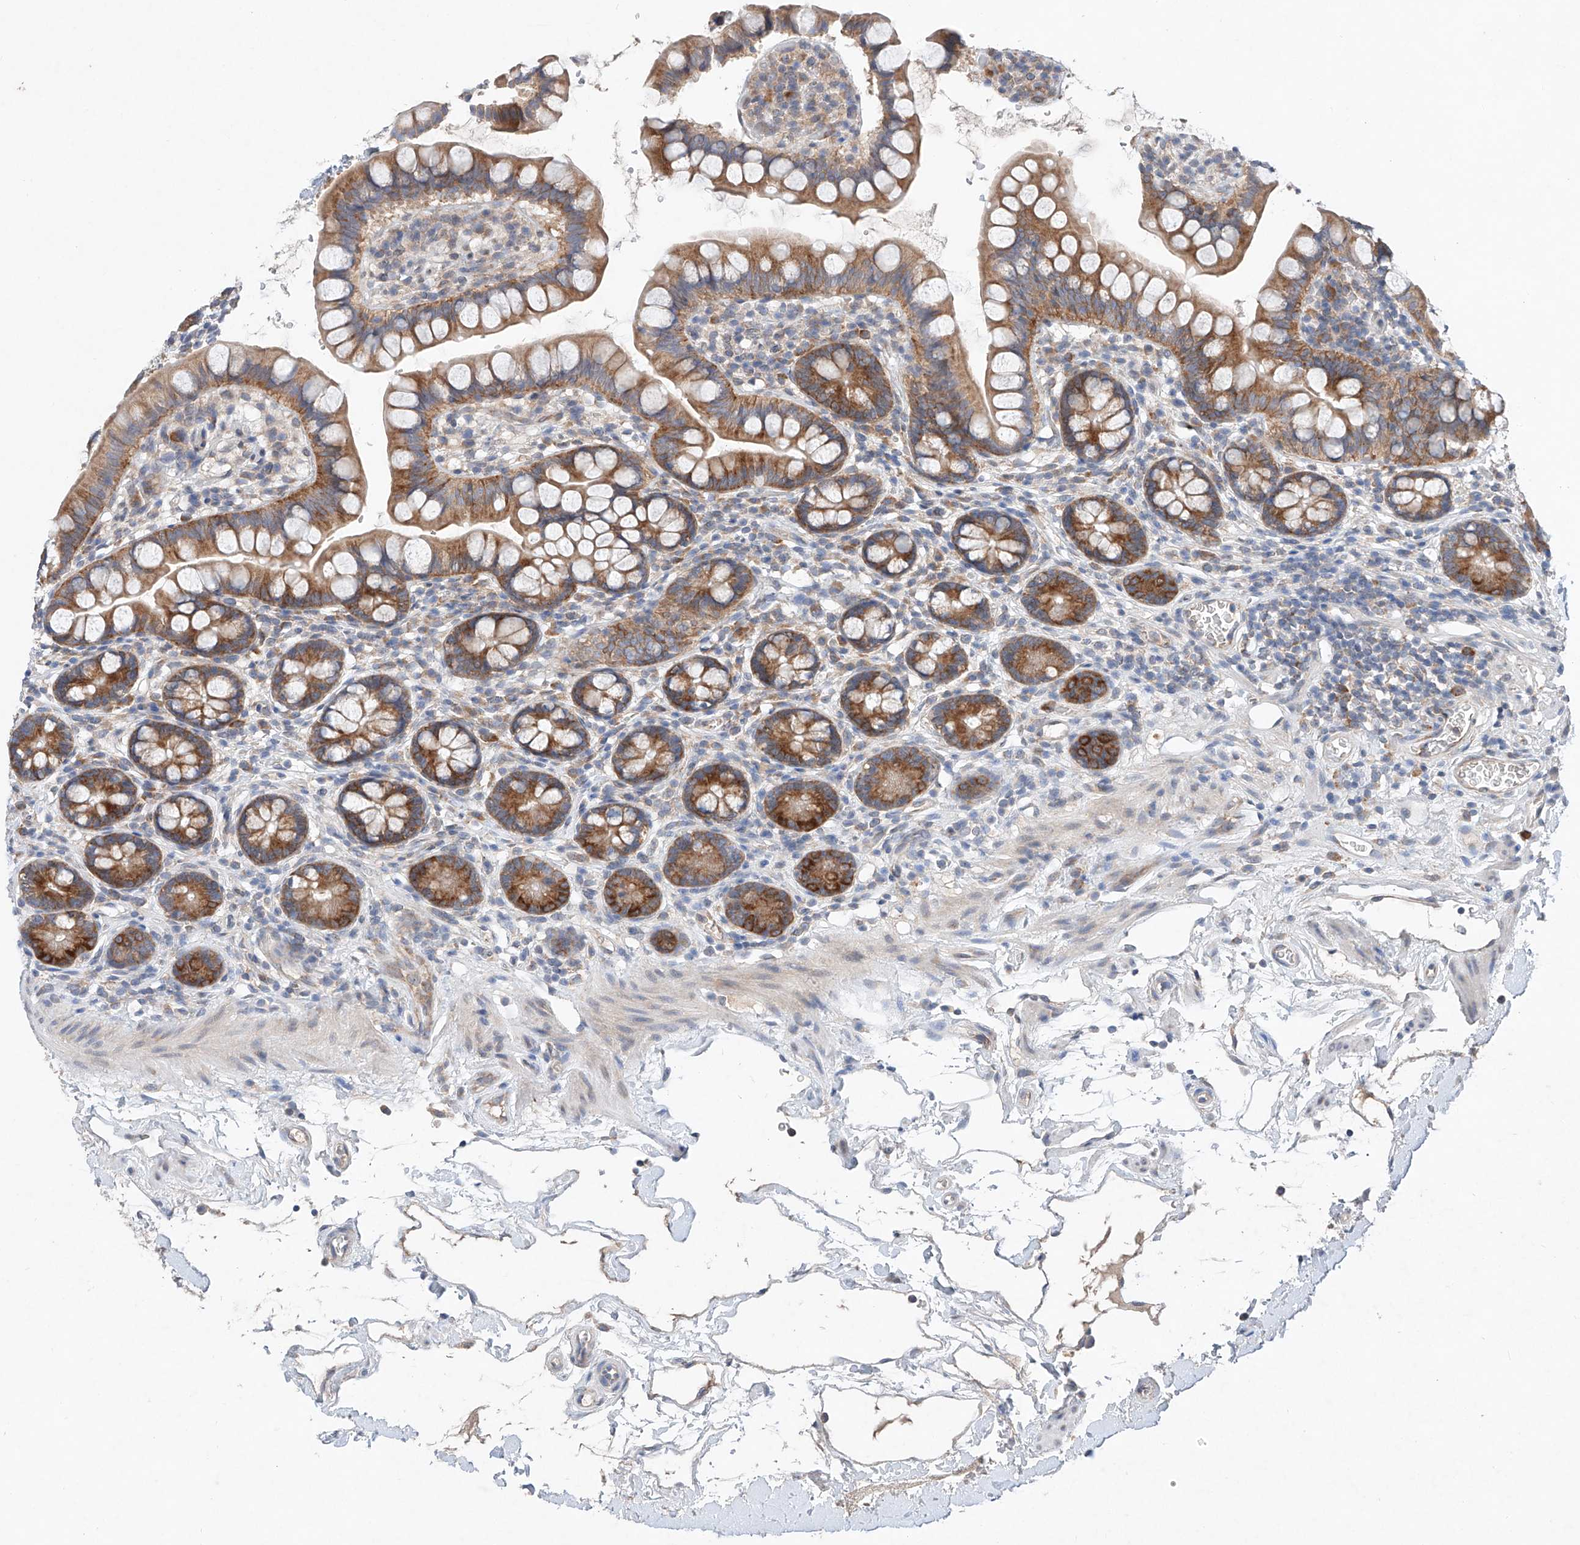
{"staining": {"intensity": "moderate", "quantity": "25%-75%", "location": "cytoplasmic/membranous"}, "tissue": "small intestine", "cell_type": "Glandular cells", "image_type": "normal", "snomed": [{"axis": "morphology", "description": "Normal tissue, NOS"}, {"axis": "topography", "description": "Small intestine"}], "caption": "Immunohistochemical staining of unremarkable human small intestine demonstrates moderate cytoplasmic/membranous protein staining in about 25%-75% of glandular cells.", "gene": "FASTK", "patient": {"sex": "female", "age": 84}}